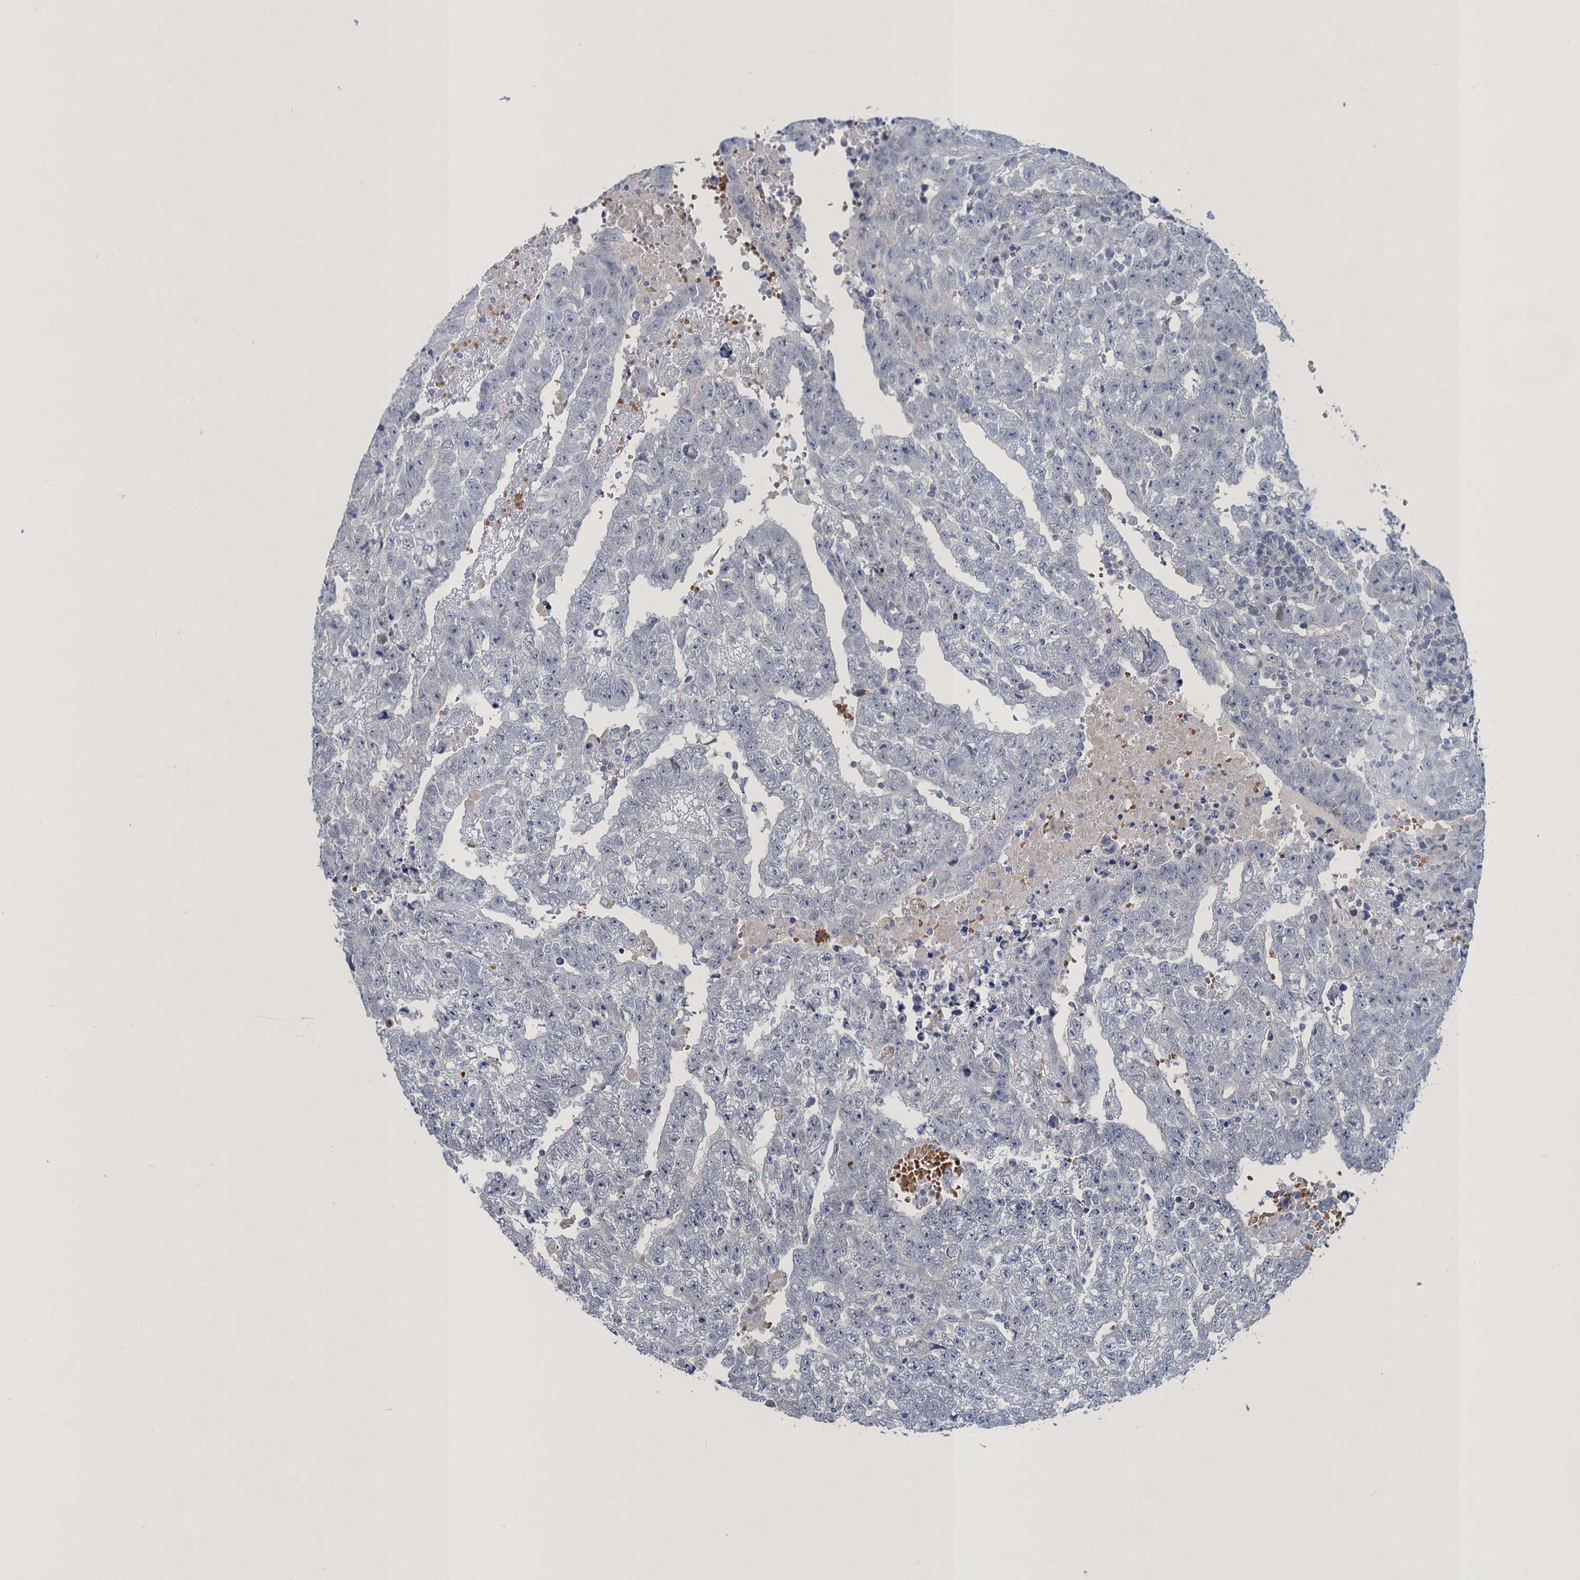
{"staining": {"intensity": "negative", "quantity": "none", "location": "none"}, "tissue": "testis cancer", "cell_type": "Tumor cells", "image_type": "cancer", "snomed": [{"axis": "morphology", "description": "Carcinoma, Embryonal, NOS"}, {"axis": "topography", "description": "Testis"}], "caption": "Tumor cells show no significant staining in testis embryonal carcinoma. (Brightfield microscopy of DAB IHC at high magnification).", "gene": "ATOSA", "patient": {"sex": "male", "age": 25}}